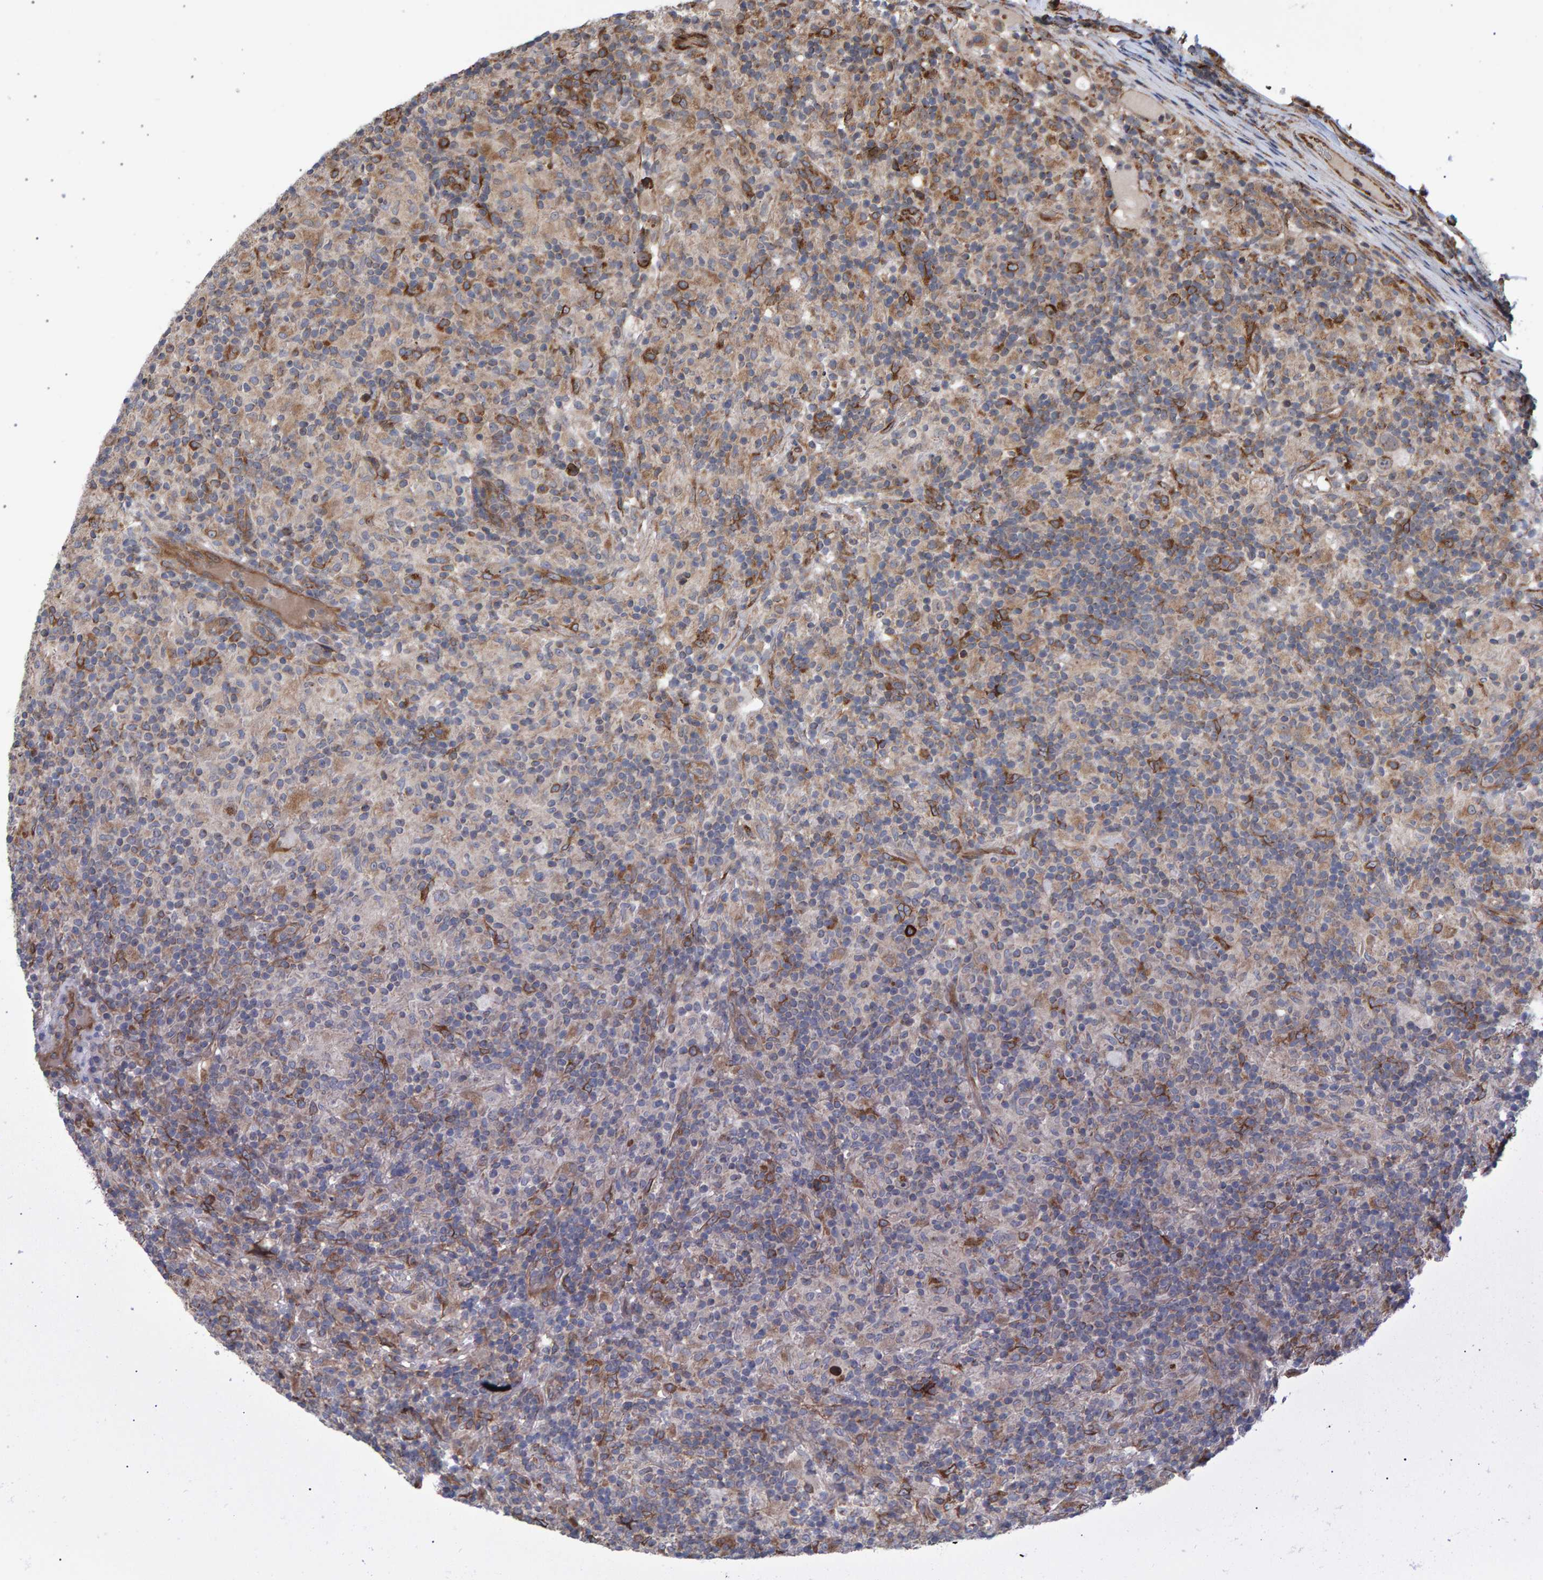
{"staining": {"intensity": "moderate", "quantity": ">75%", "location": "cytoplasmic/membranous"}, "tissue": "lymphoma", "cell_type": "Tumor cells", "image_type": "cancer", "snomed": [{"axis": "morphology", "description": "Hodgkin's disease, NOS"}, {"axis": "topography", "description": "Lymph node"}], "caption": "Human lymphoma stained with a protein marker exhibits moderate staining in tumor cells.", "gene": "FAM117A", "patient": {"sex": "male", "age": 70}}